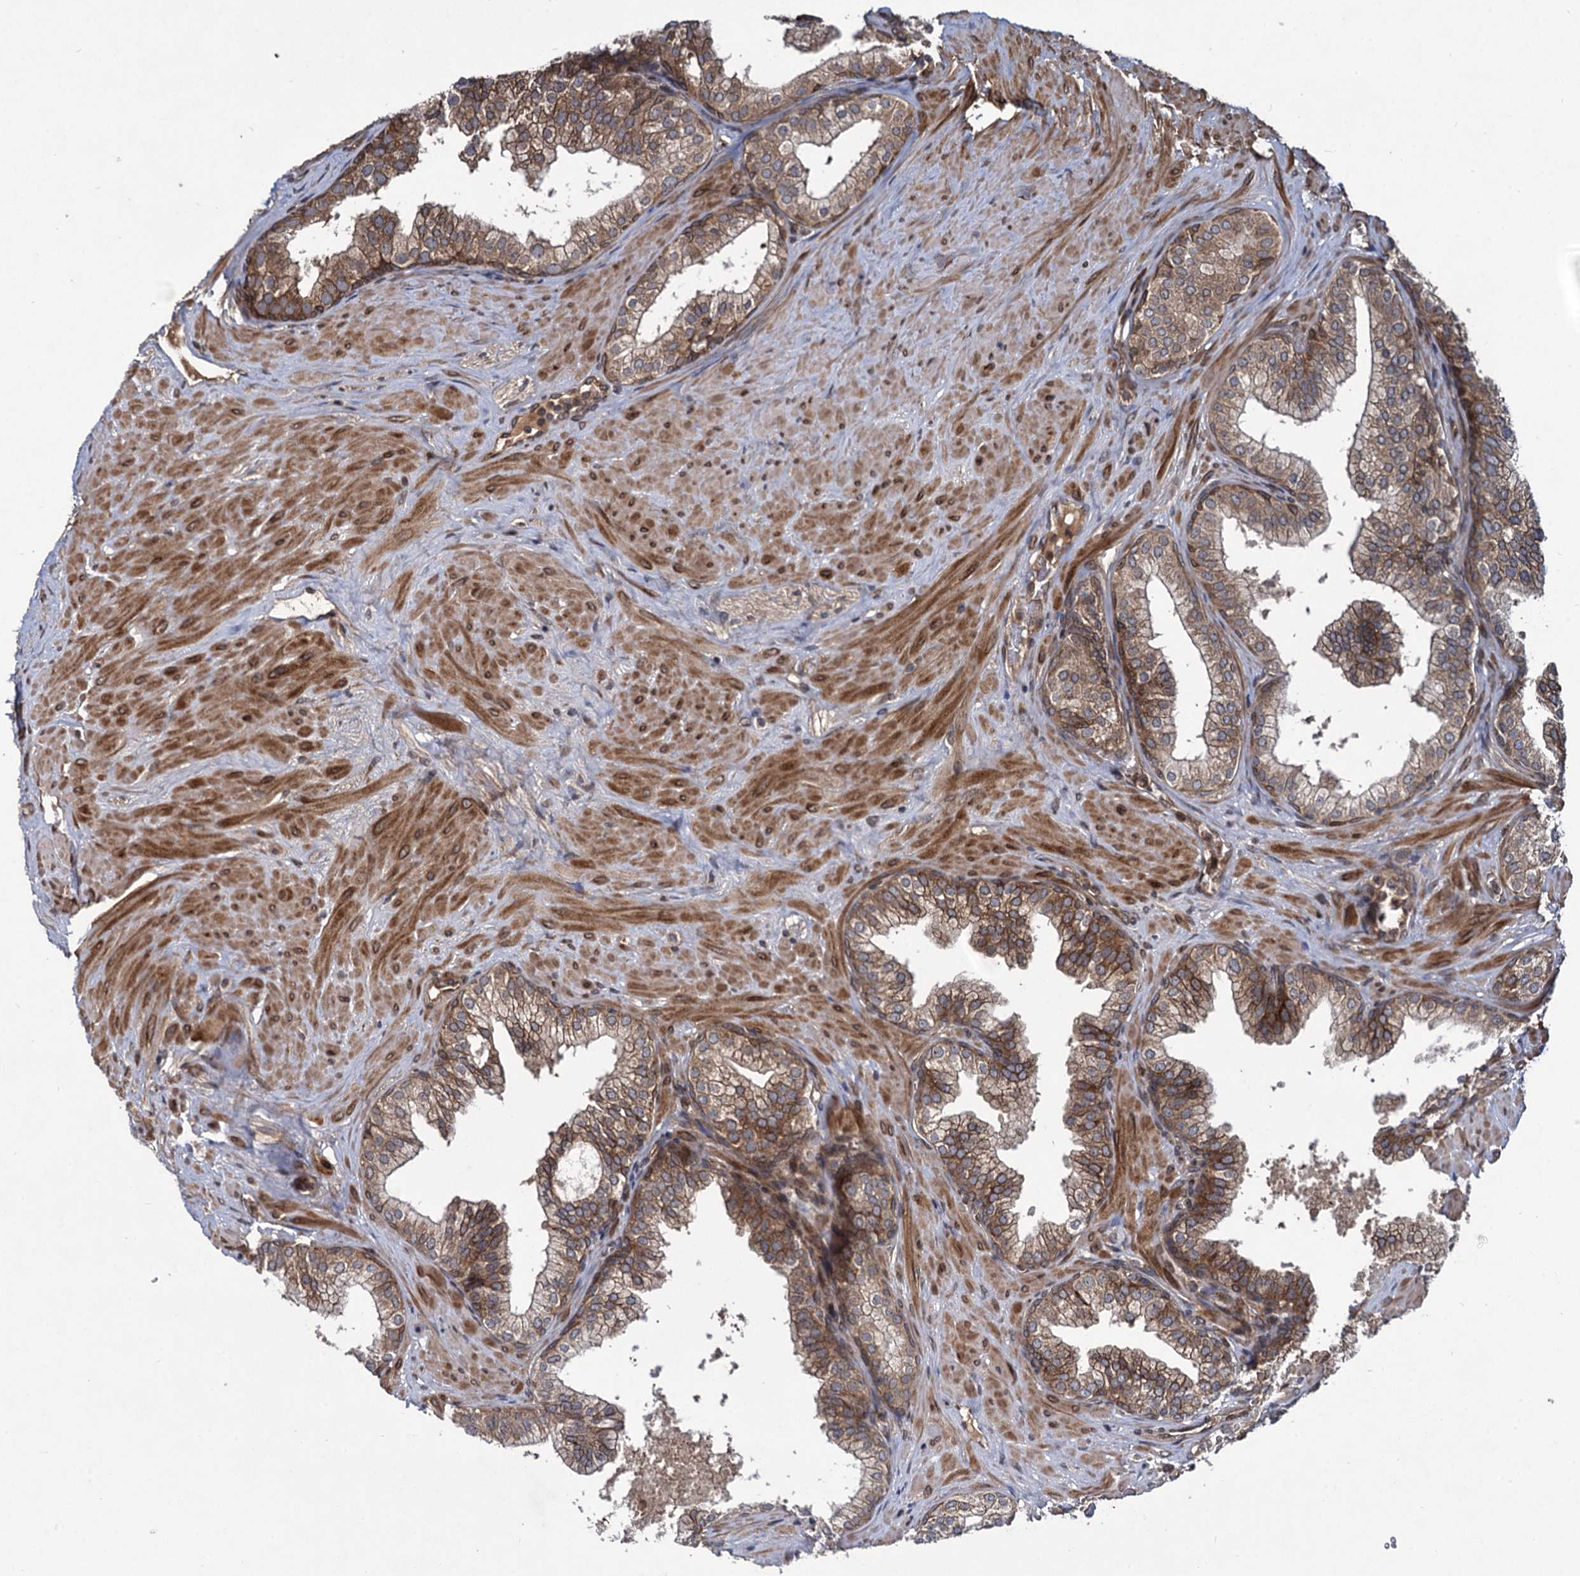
{"staining": {"intensity": "strong", "quantity": ">75%", "location": "cytoplasmic/membranous"}, "tissue": "prostate", "cell_type": "Glandular cells", "image_type": "normal", "snomed": [{"axis": "morphology", "description": "Normal tissue, NOS"}, {"axis": "topography", "description": "Prostate"}], "caption": "Immunohistochemical staining of normal human prostate exhibits >75% levels of strong cytoplasmic/membranous protein expression in about >75% of glandular cells.", "gene": "DCP1B", "patient": {"sex": "male", "age": 60}}